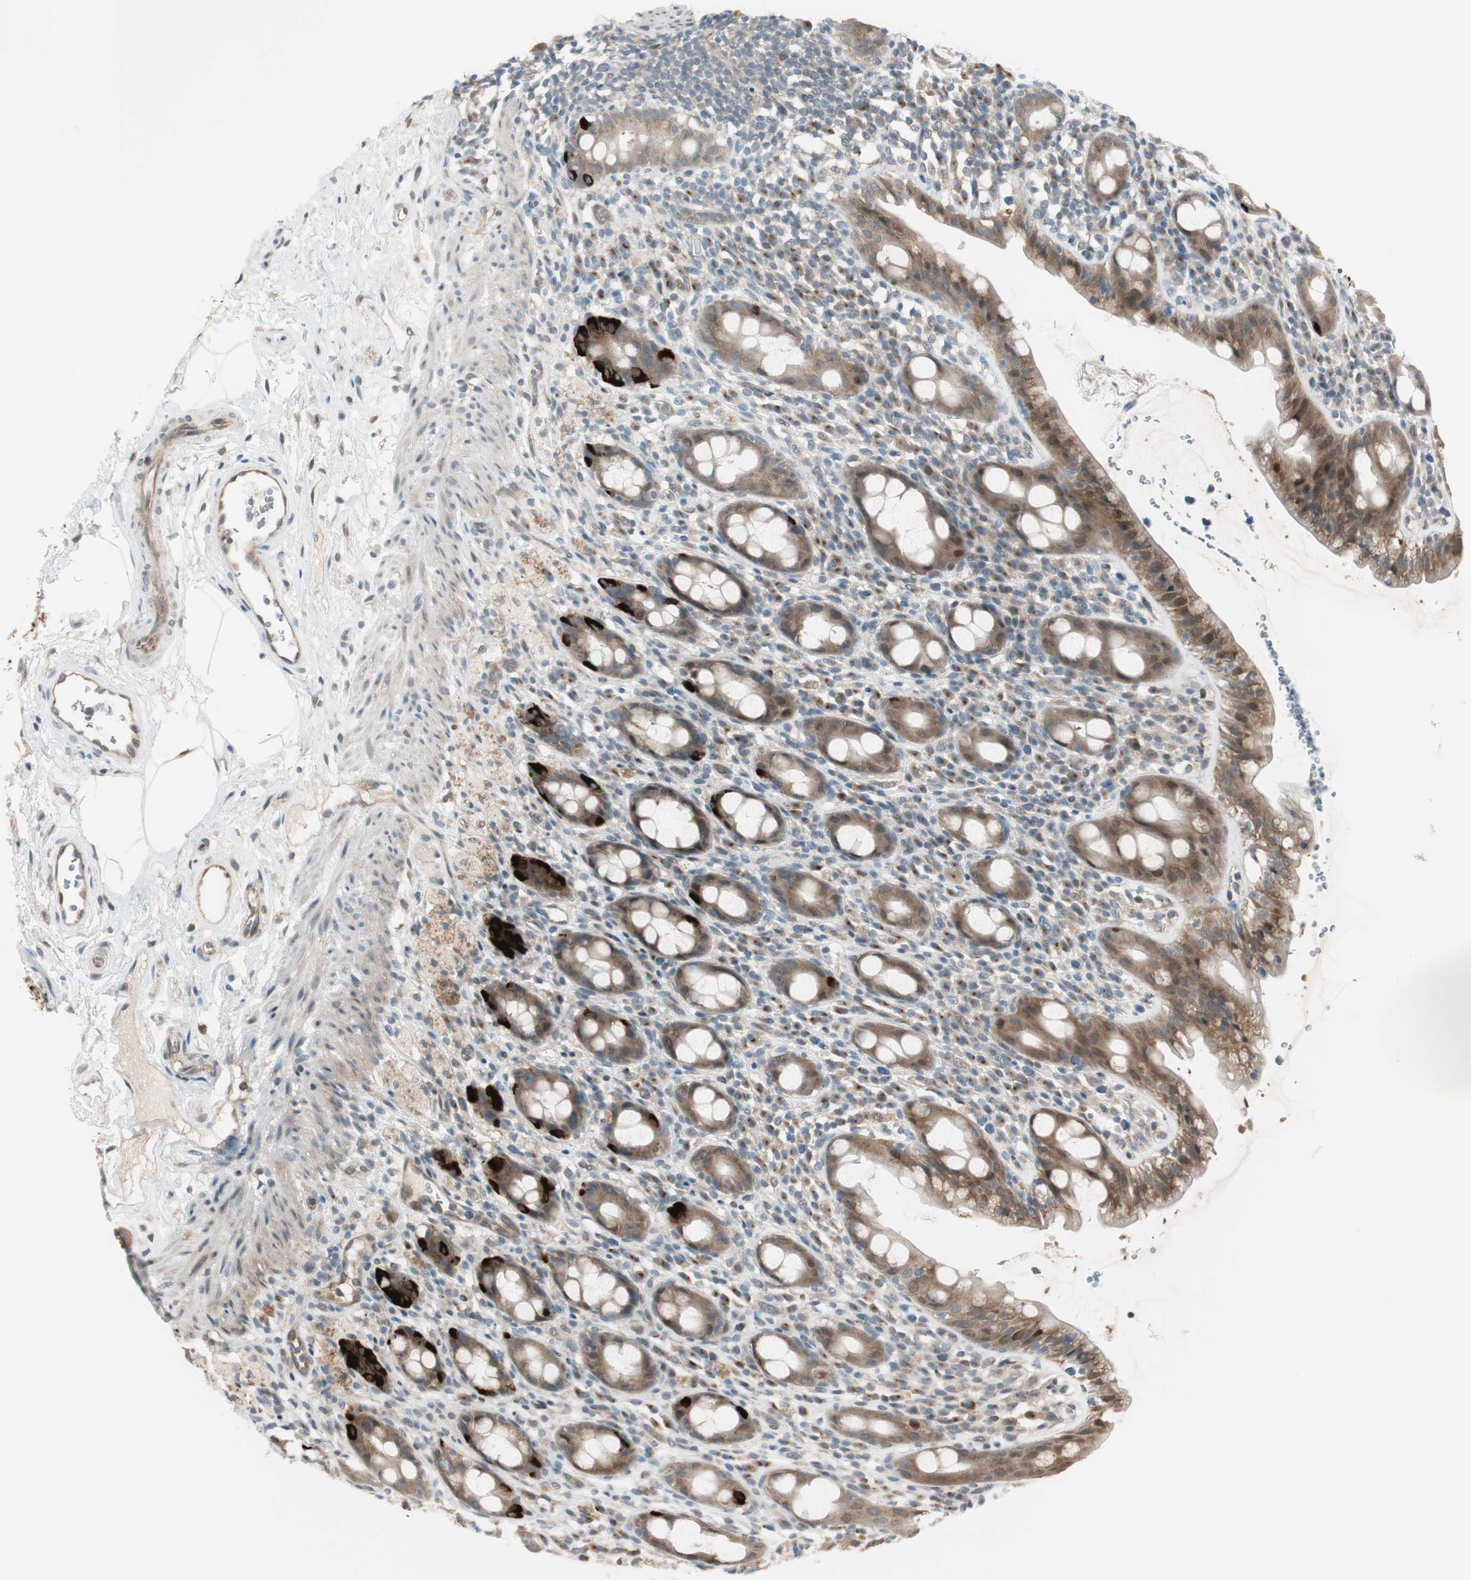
{"staining": {"intensity": "strong", "quantity": "<25%", "location": "cytoplasmic/membranous"}, "tissue": "rectum", "cell_type": "Glandular cells", "image_type": "normal", "snomed": [{"axis": "morphology", "description": "Normal tissue, NOS"}, {"axis": "topography", "description": "Rectum"}], "caption": "Unremarkable rectum displays strong cytoplasmic/membranous staining in about <25% of glandular cells.", "gene": "CGRRF1", "patient": {"sex": "male", "age": 44}}